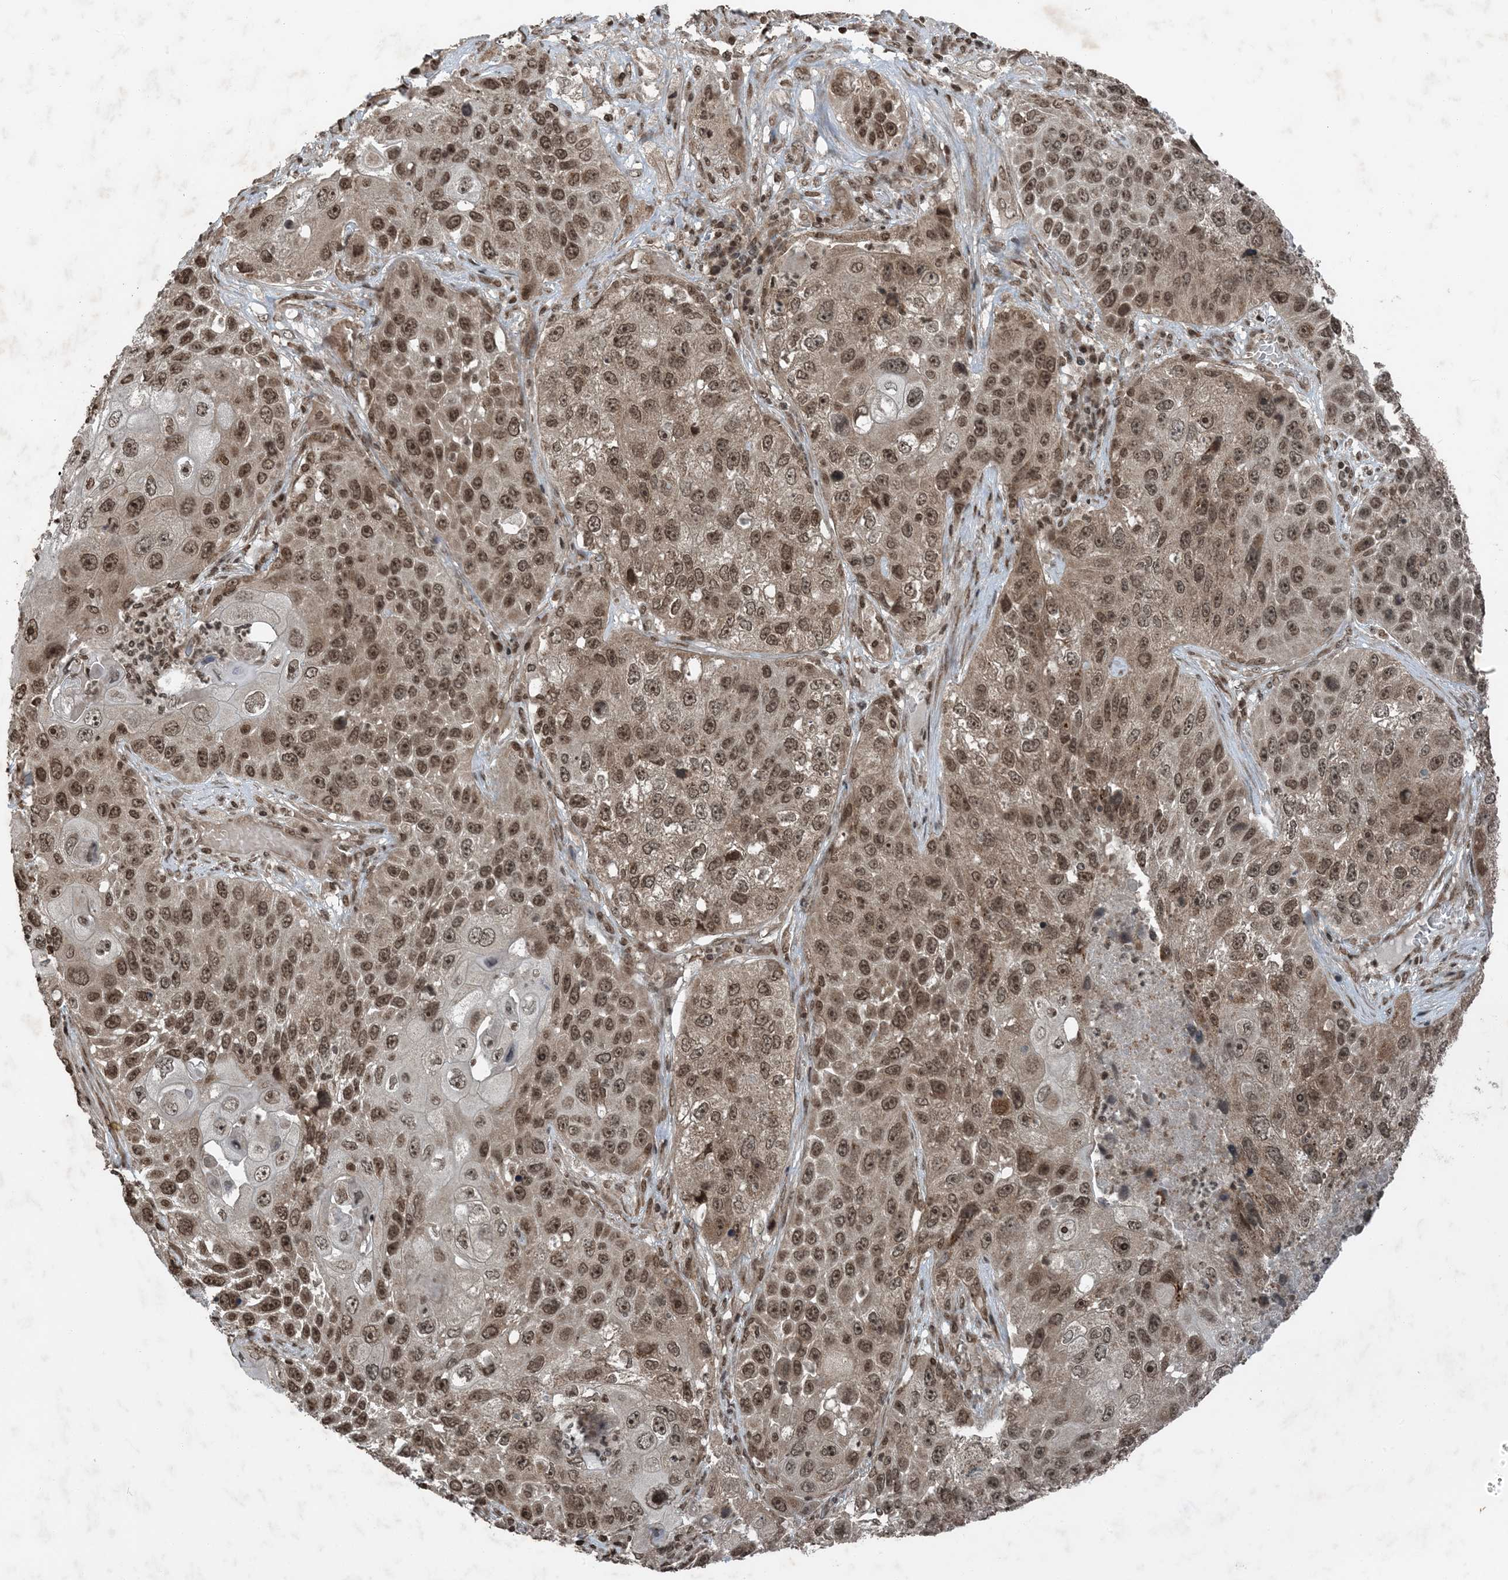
{"staining": {"intensity": "moderate", "quantity": ">75%", "location": "nuclear"}, "tissue": "lung cancer", "cell_type": "Tumor cells", "image_type": "cancer", "snomed": [{"axis": "morphology", "description": "Squamous cell carcinoma, NOS"}, {"axis": "topography", "description": "Lung"}], "caption": "Protein staining of lung squamous cell carcinoma tissue exhibits moderate nuclear staining in approximately >75% of tumor cells. The protein of interest is shown in brown color, while the nuclei are stained blue.", "gene": "ZFAND2B", "patient": {"sex": "male", "age": 61}}